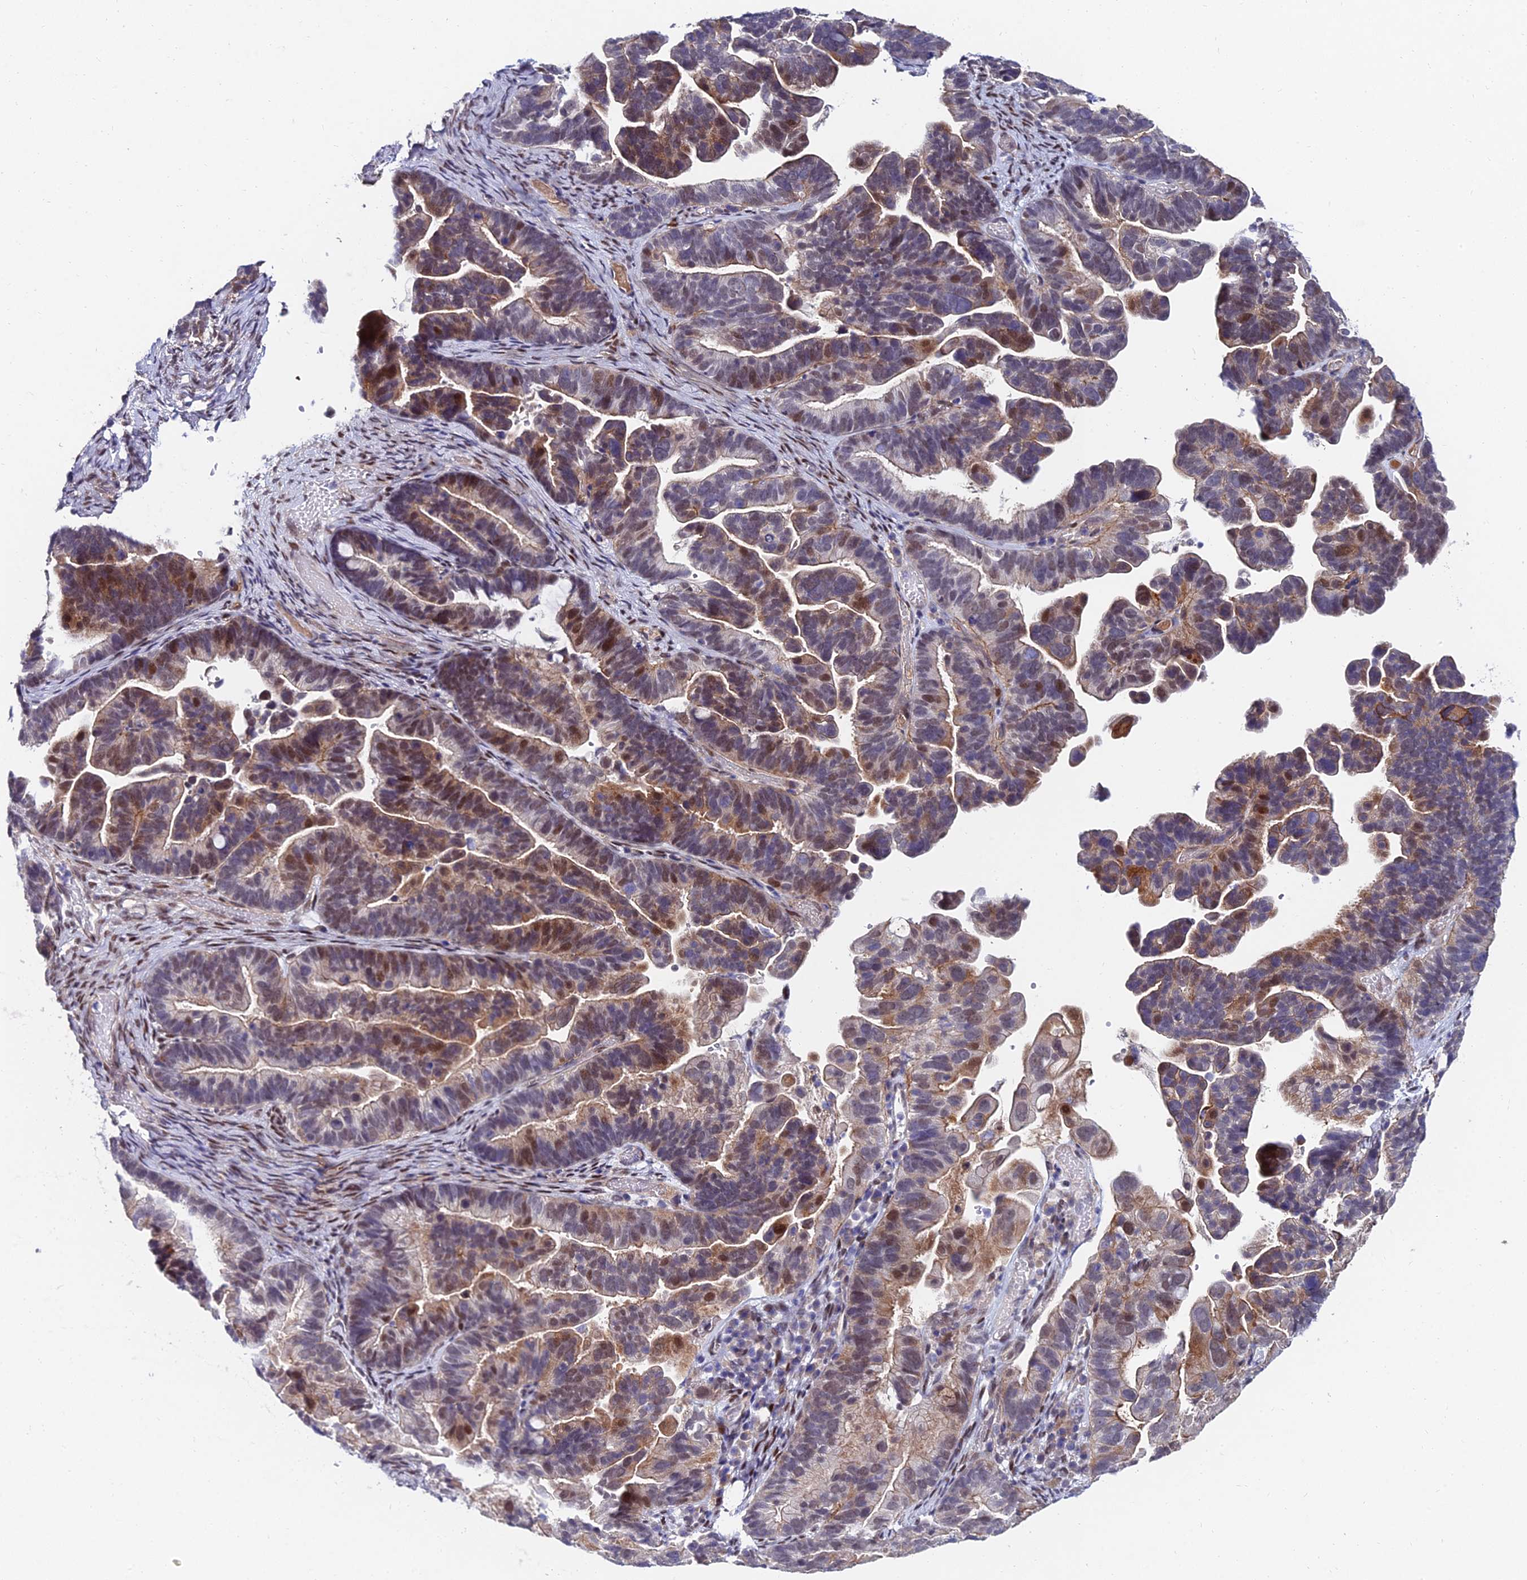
{"staining": {"intensity": "moderate", "quantity": "<25%", "location": "cytoplasmic/membranous,nuclear"}, "tissue": "ovarian cancer", "cell_type": "Tumor cells", "image_type": "cancer", "snomed": [{"axis": "morphology", "description": "Cystadenocarcinoma, serous, NOS"}, {"axis": "topography", "description": "Ovary"}], "caption": "Brown immunohistochemical staining in ovarian serous cystadenocarcinoma displays moderate cytoplasmic/membranous and nuclear expression in approximately <25% of tumor cells.", "gene": "TRIM24", "patient": {"sex": "female", "age": 56}}